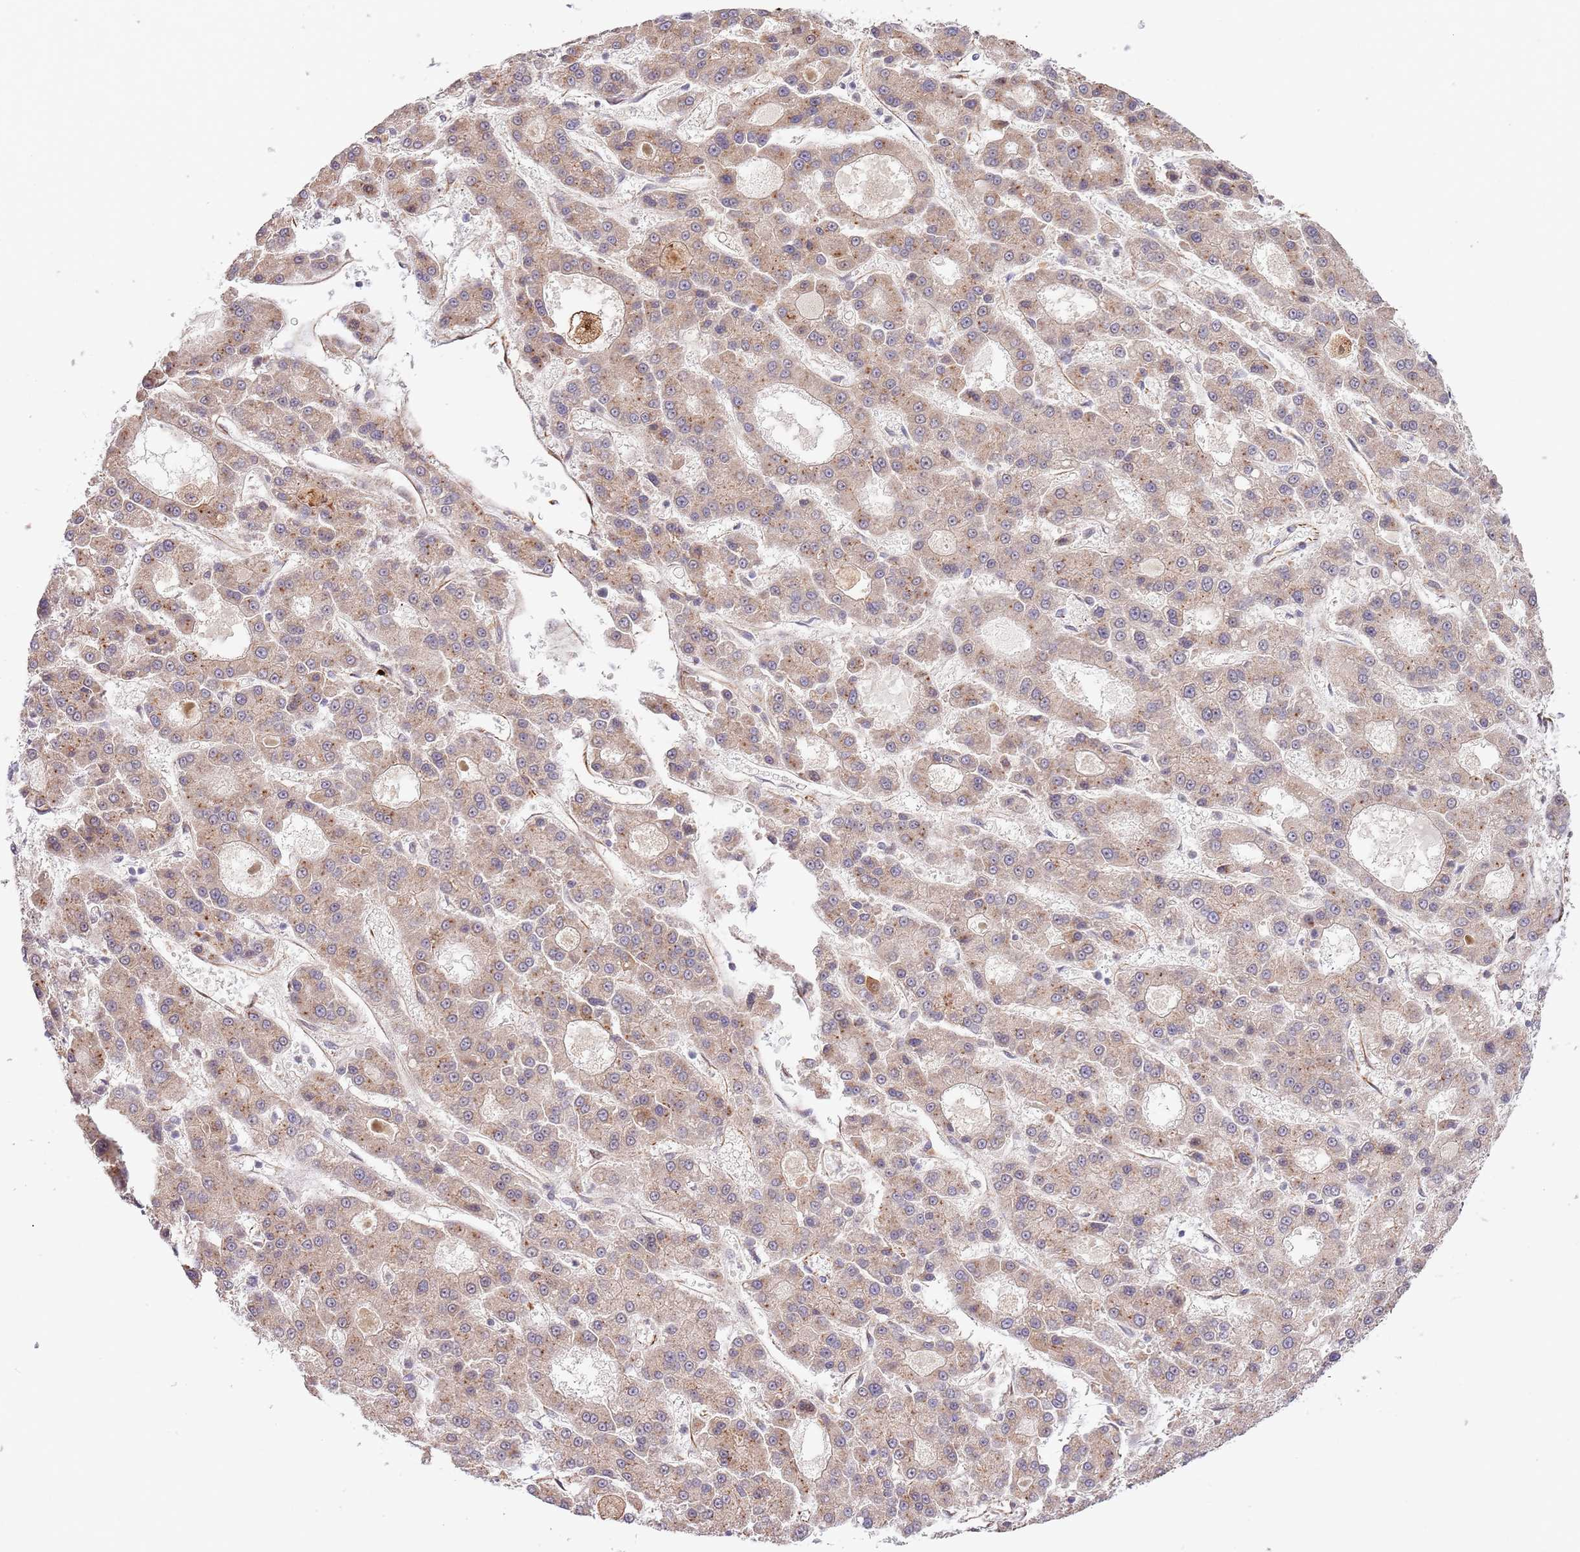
{"staining": {"intensity": "weak", "quantity": ">75%", "location": "cytoplasmic/membranous"}, "tissue": "liver cancer", "cell_type": "Tumor cells", "image_type": "cancer", "snomed": [{"axis": "morphology", "description": "Carcinoma, Hepatocellular, NOS"}, {"axis": "topography", "description": "Liver"}], "caption": "Protein expression by IHC demonstrates weak cytoplasmic/membranous positivity in about >75% of tumor cells in liver hepatocellular carcinoma. The protein of interest is stained brown, and the nuclei are stained in blue (DAB IHC with brightfield microscopy, high magnification).", "gene": "NEK3", "patient": {"sex": "male", "age": 70}}